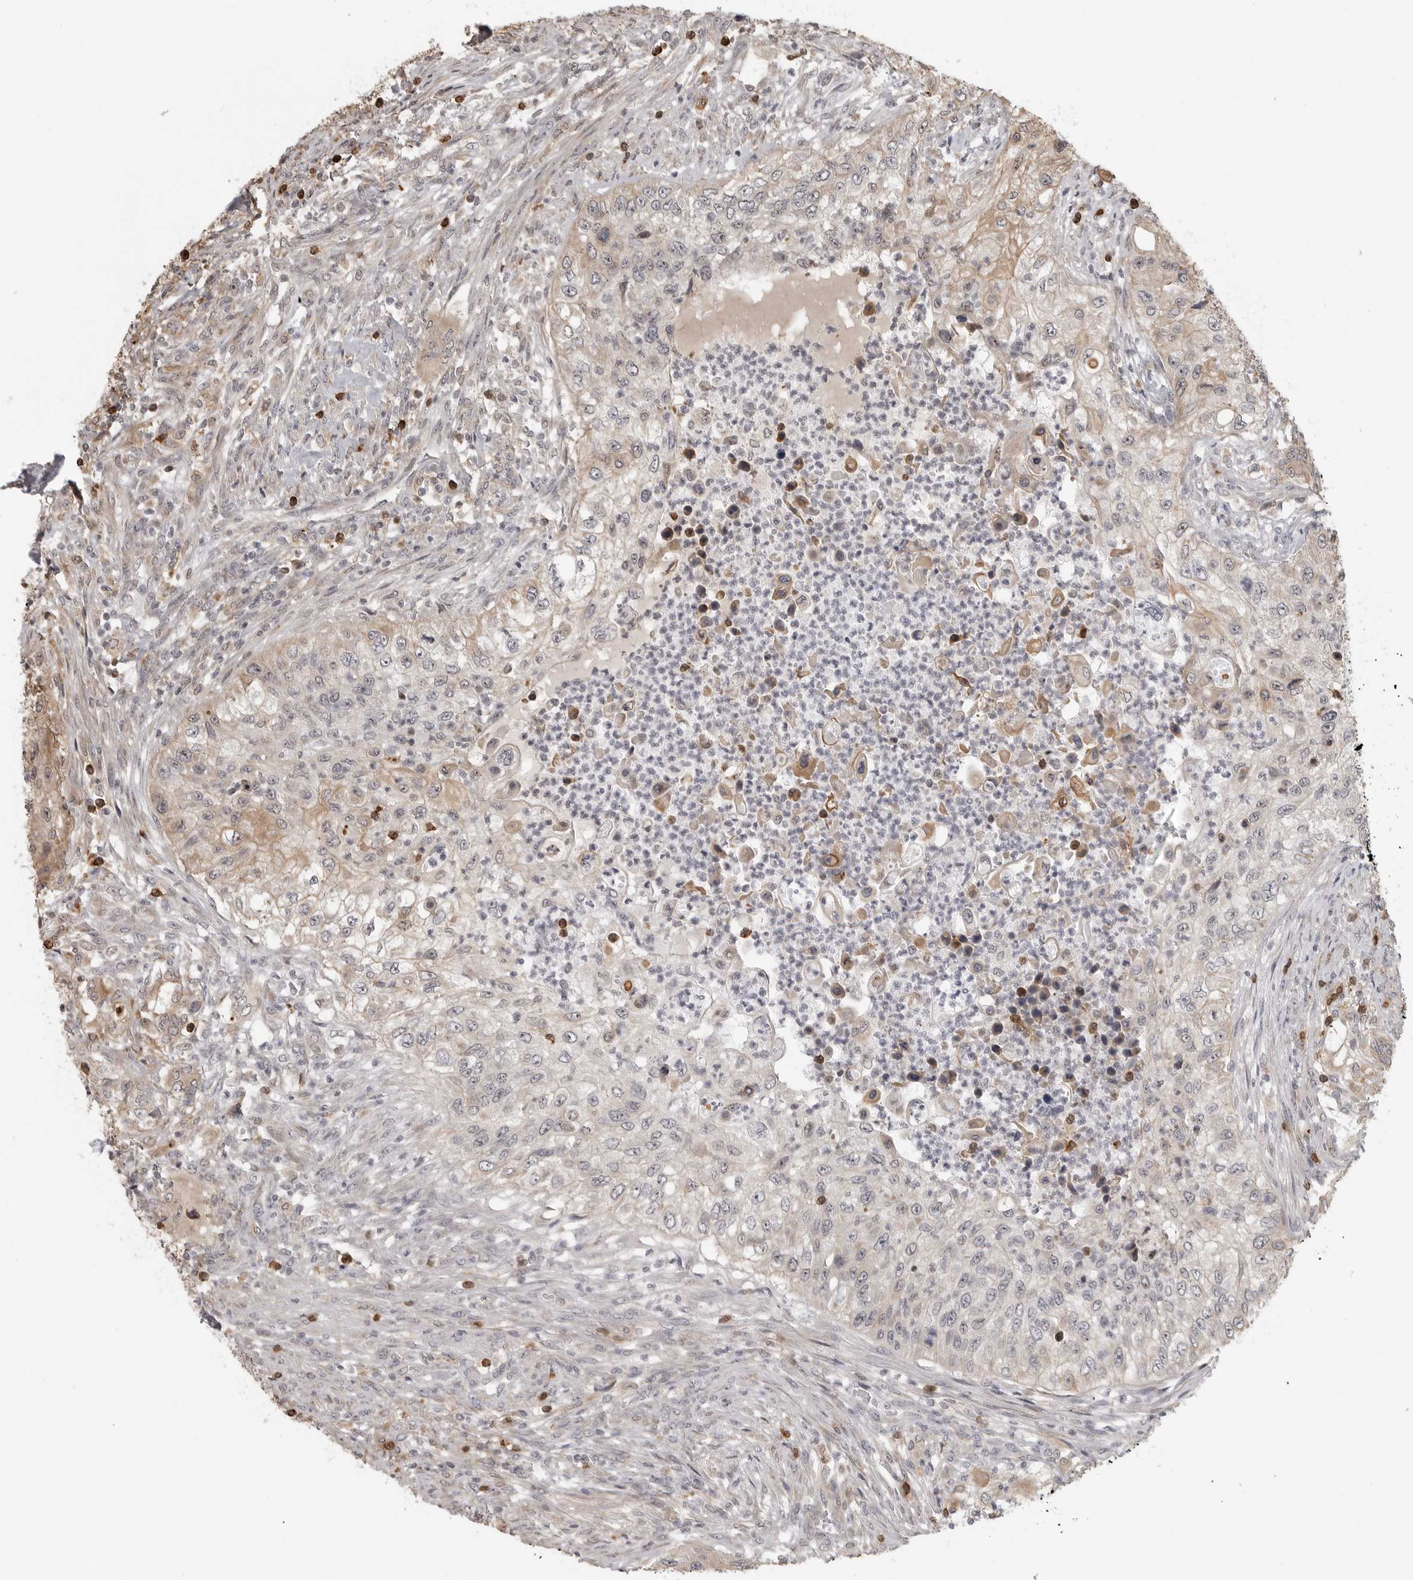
{"staining": {"intensity": "moderate", "quantity": "<25%", "location": "cytoplasmic/membranous"}, "tissue": "urothelial cancer", "cell_type": "Tumor cells", "image_type": "cancer", "snomed": [{"axis": "morphology", "description": "Urothelial carcinoma, High grade"}, {"axis": "topography", "description": "Urinary bladder"}], "caption": "Protein analysis of urothelial cancer tissue displays moderate cytoplasmic/membranous expression in approximately <25% of tumor cells.", "gene": "IDO1", "patient": {"sex": "female", "age": 60}}